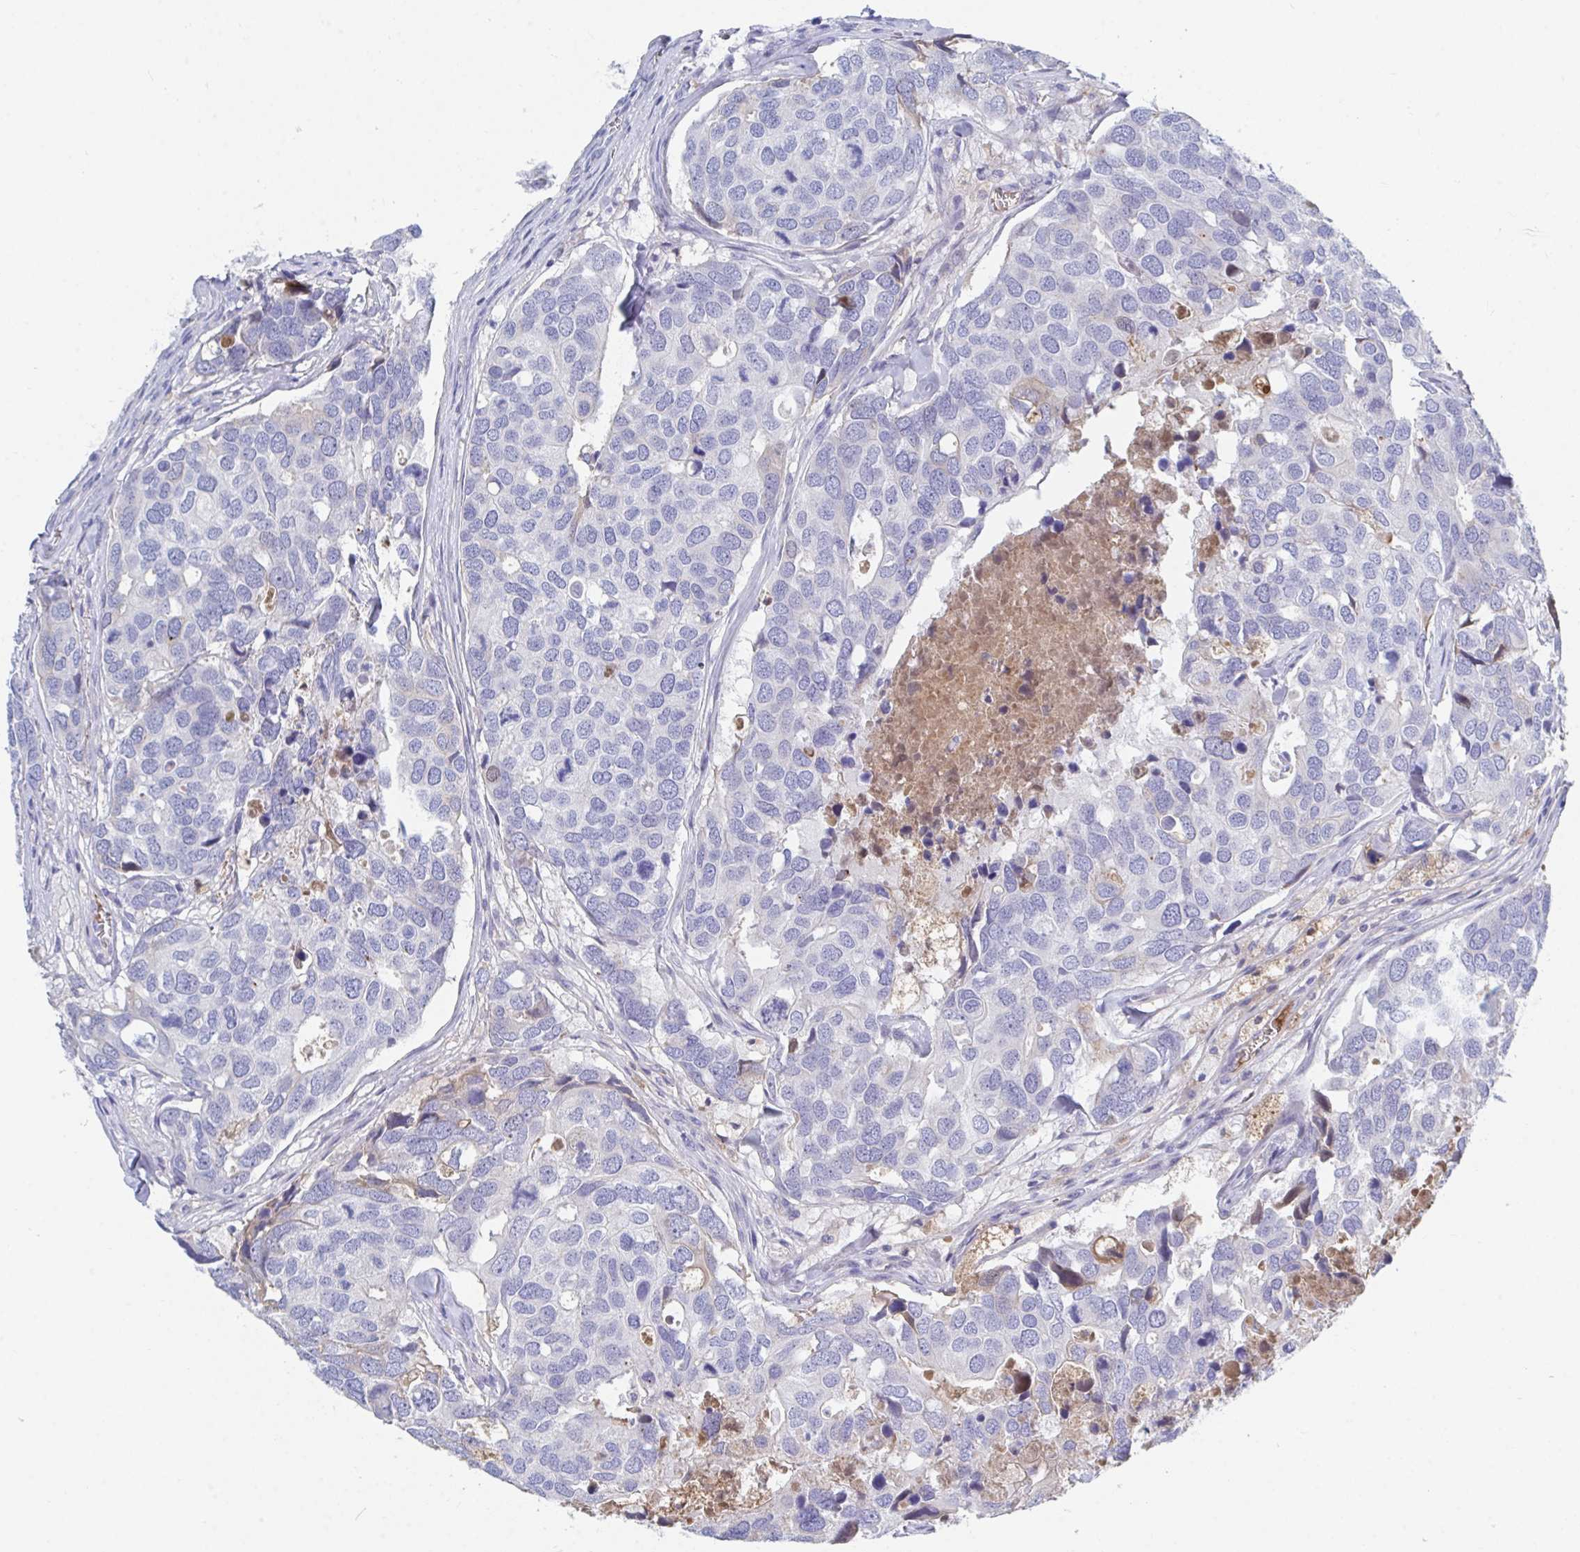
{"staining": {"intensity": "negative", "quantity": "none", "location": "none"}, "tissue": "breast cancer", "cell_type": "Tumor cells", "image_type": "cancer", "snomed": [{"axis": "morphology", "description": "Duct carcinoma"}, {"axis": "topography", "description": "Breast"}], "caption": "High magnification brightfield microscopy of intraductal carcinoma (breast) stained with DAB (3,3'-diaminobenzidine) (brown) and counterstained with hematoxylin (blue): tumor cells show no significant expression.", "gene": "TNFAIP6", "patient": {"sex": "female", "age": 83}}